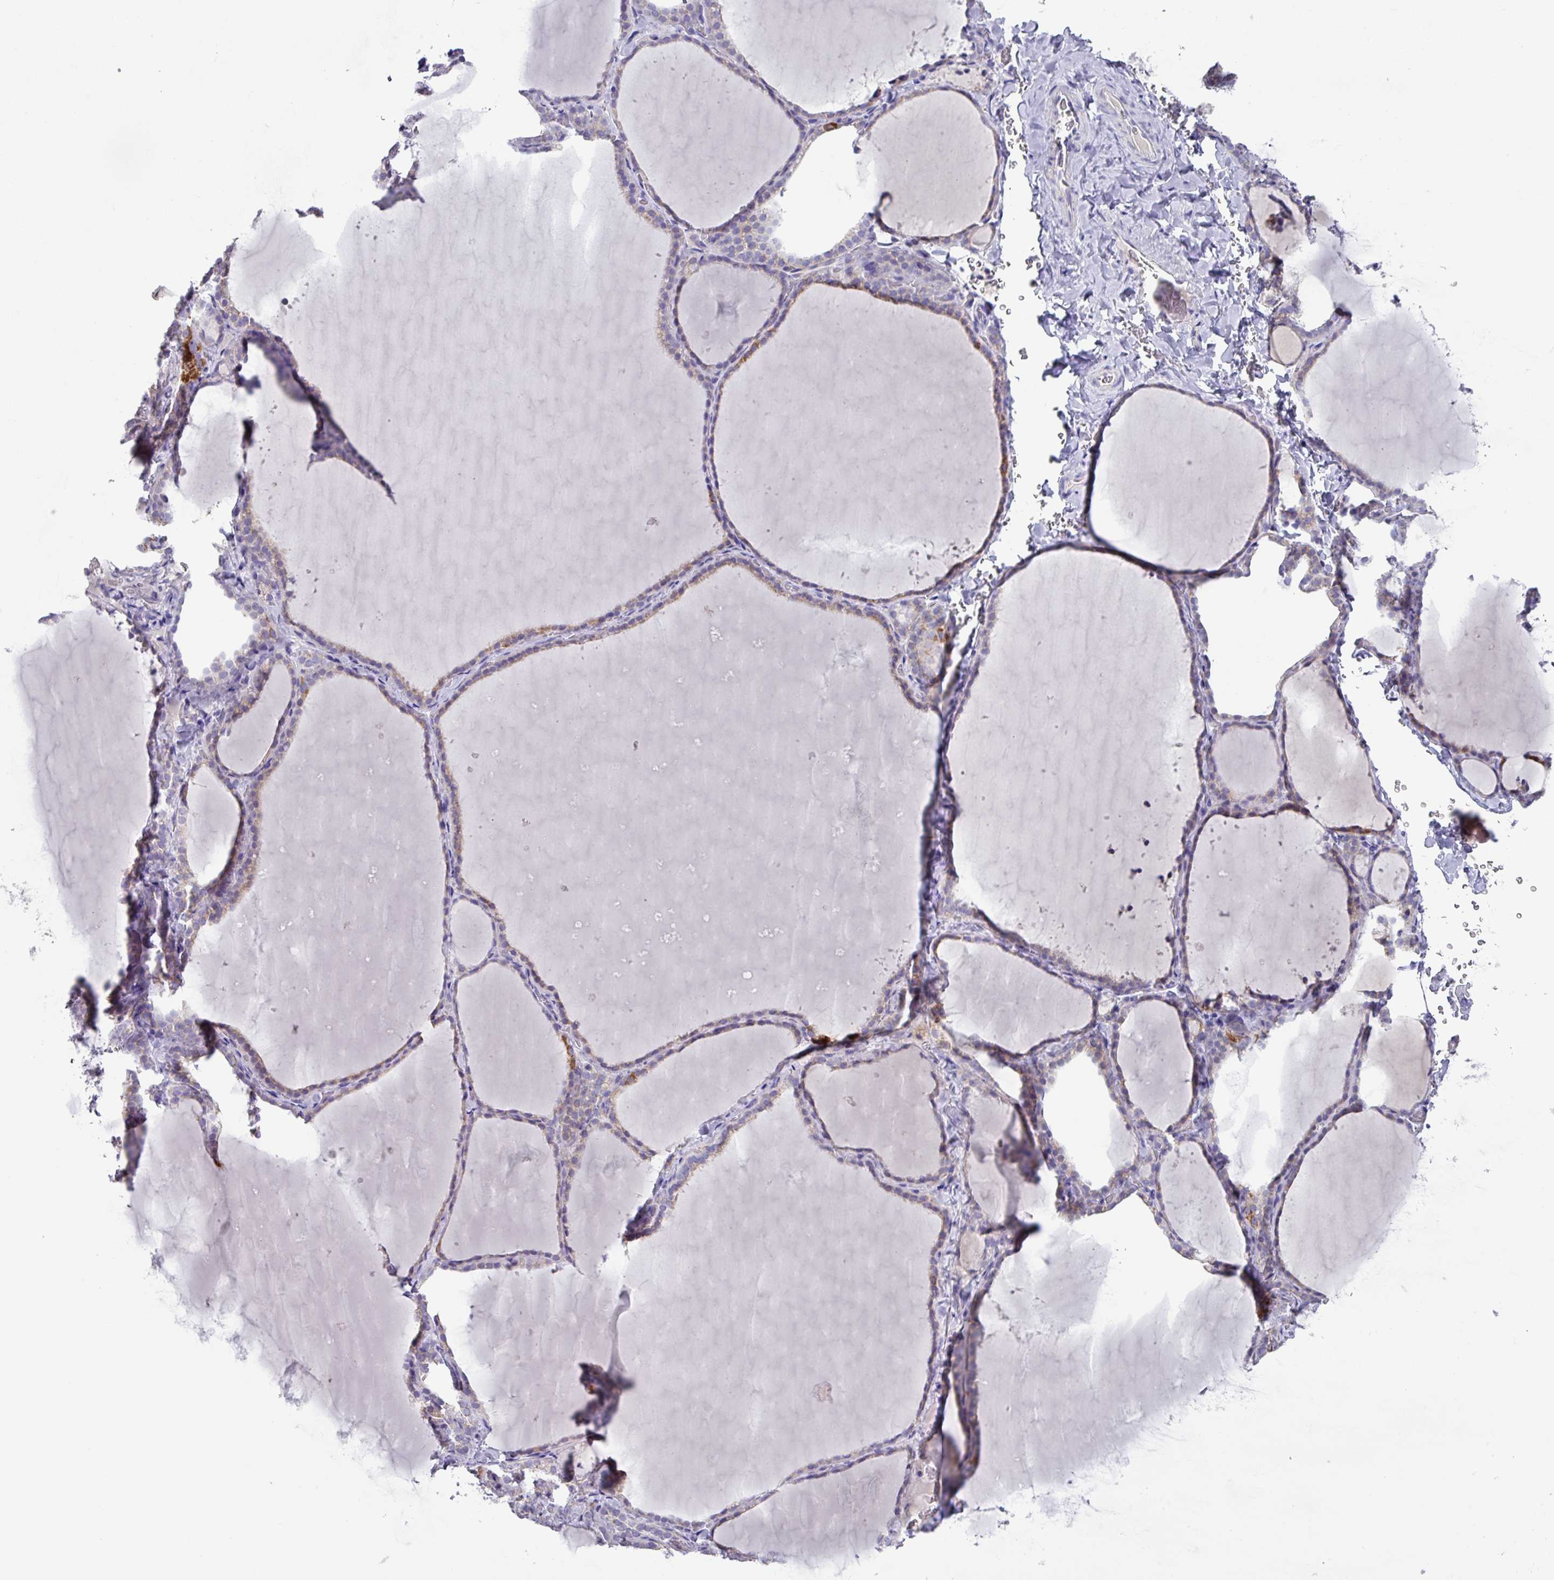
{"staining": {"intensity": "moderate", "quantity": "<25%", "location": "cytoplasmic/membranous"}, "tissue": "thyroid gland", "cell_type": "Glandular cells", "image_type": "normal", "snomed": [{"axis": "morphology", "description": "Normal tissue, NOS"}, {"axis": "topography", "description": "Thyroid gland"}], "caption": "Protein staining demonstrates moderate cytoplasmic/membranous expression in about <25% of glandular cells in normal thyroid gland.", "gene": "MT", "patient": {"sex": "female", "age": 22}}